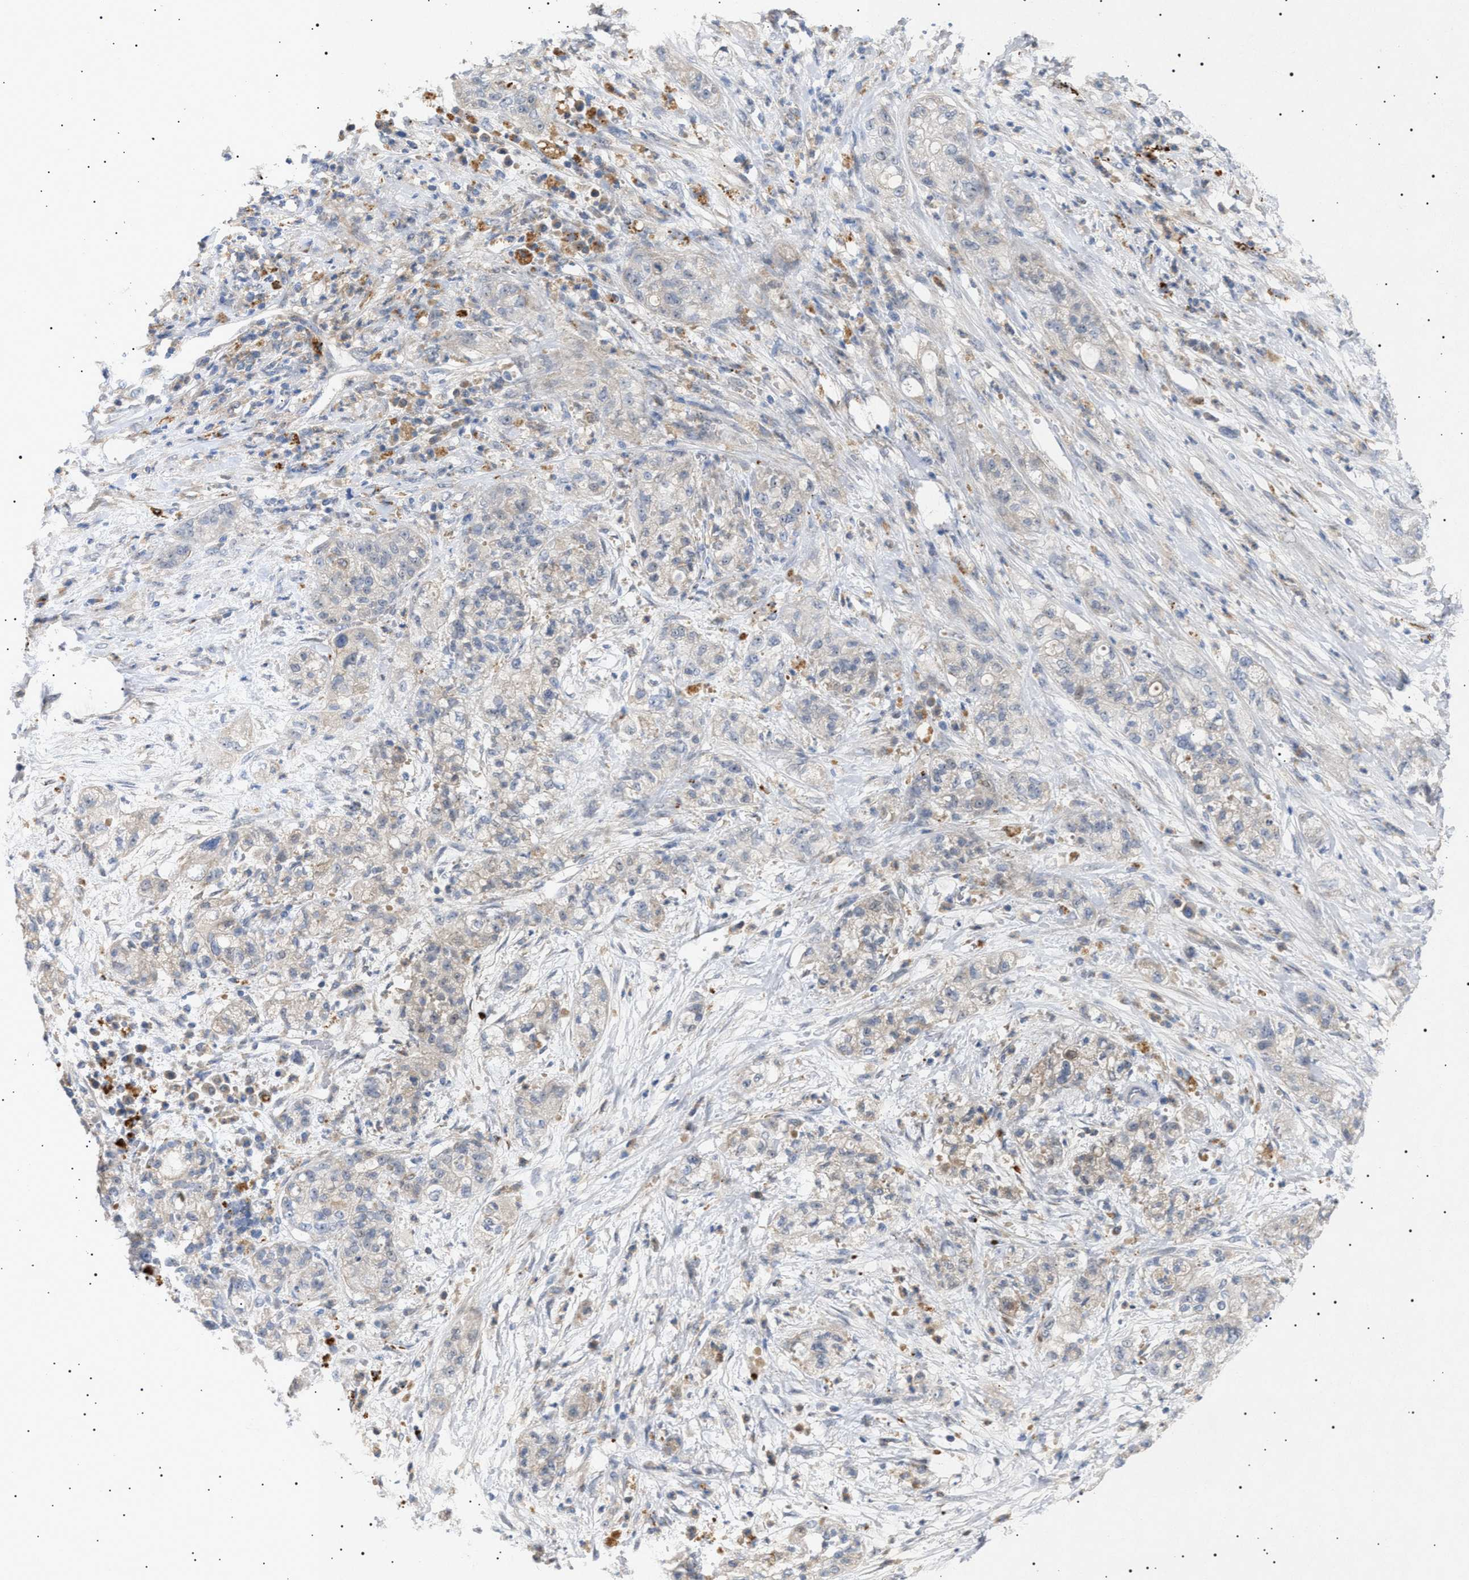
{"staining": {"intensity": "weak", "quantity": "<25%", "location": "cytoplasmic/membranous"}, "tissue": "pancreatic cancer", "cell_type": "Tumor cells", "image_type": "cancer", "snomed": [{"axis": "morphology", "description": "Adenocarcinoma, NOS"}, {"axis": "topography", "description": "Pancreas"}], "caption": "A photomicrograph of pancreatic adenocarcinoma stained for a protein demonstrates no brown staining in tumor cells. Brightfield microscopy of immunohistochemistry (IHC) stained with DAB (3,3'-diaminobenzidine) (brown) and hematoxylin (blue), captured at high magnification.", "gene": "SIRT5", "patient": {"sex": "female", "age": 78}}